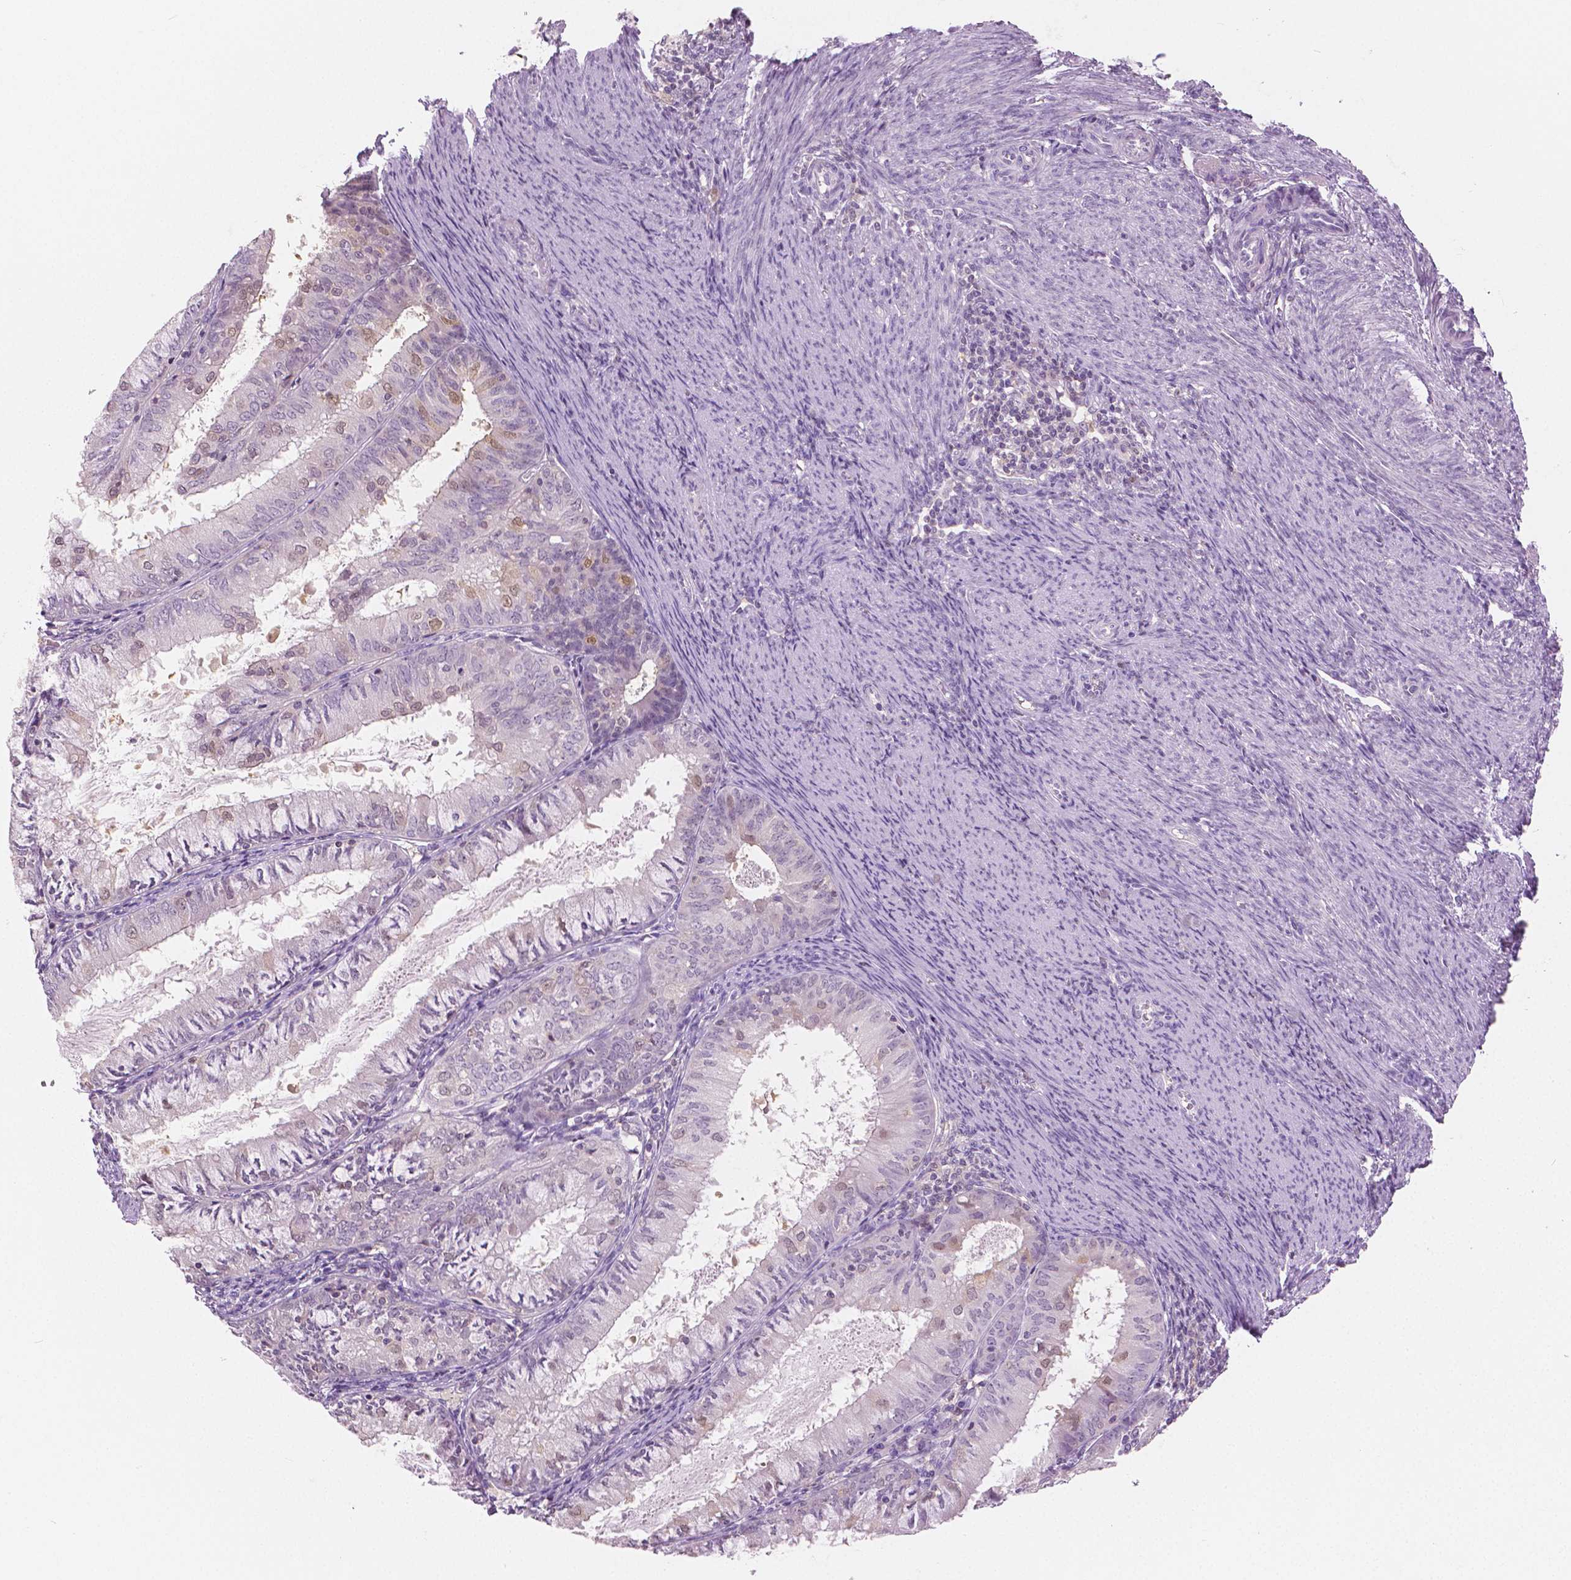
{"staining": {"intensity": "moderate", "quantity": "<25%", "location": "nuclear"}, "tissue": "endometrial cancer", "cell_type": "Tumor cells", "image_type": "cancer", "snomed": [{"axis": "morphology", "description": "Adenocarcinoma, NOS"}, {"axis": "topography", "description": "Endometrium"}], "caption": "This micrograph reveals immunohistochemistry (IHC) staining of adenocarcinoma (endometrial), with low moderate nuclear staining in about <25% of tumor cells.", "gene": "GALM", "patient": {"sex": "female", "age": 57}}